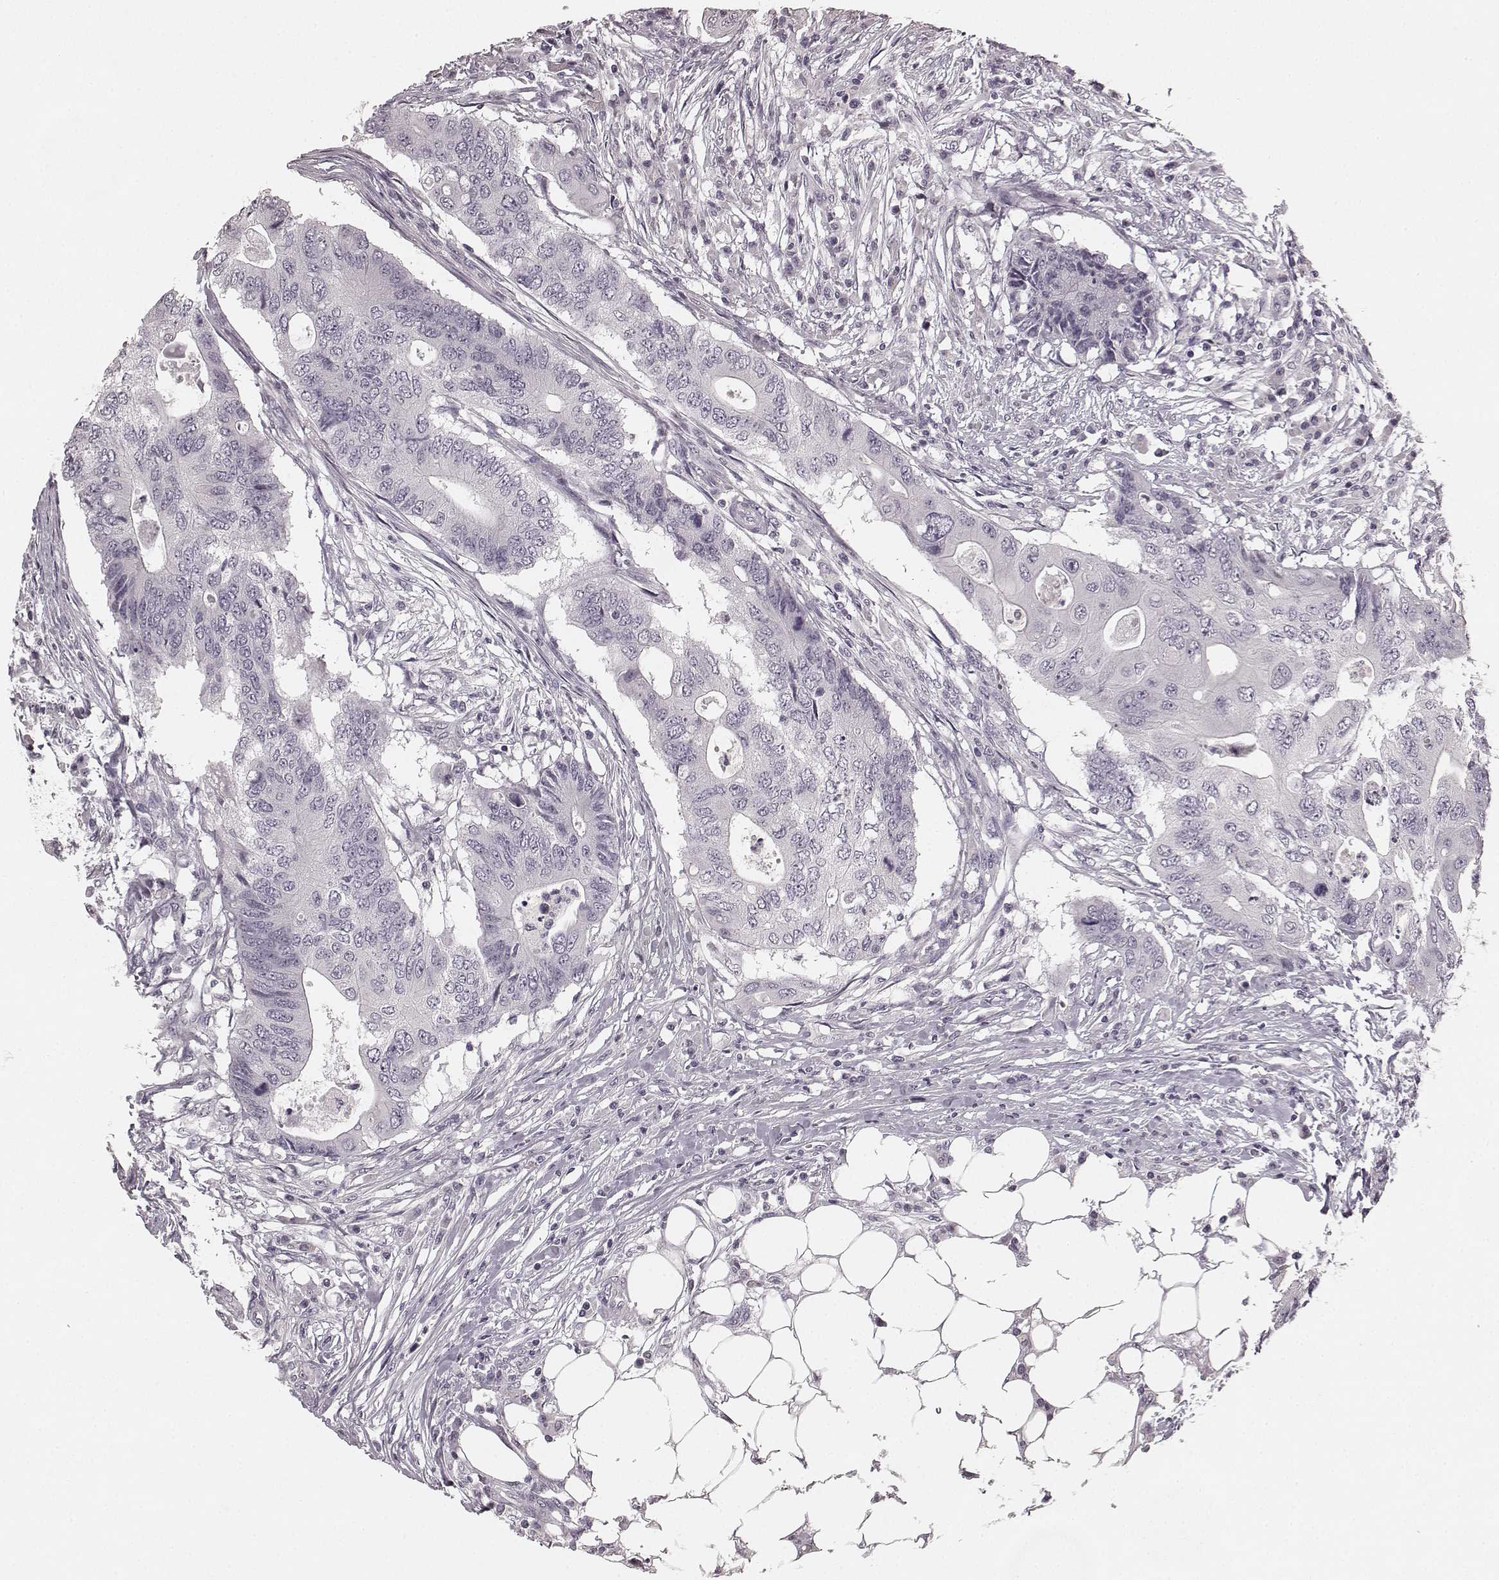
{"staining": {"intensity": "negative", "quantity": "none", "location": "none"}, "tissue": "colorectal cancer", "cell_type": "Tumor cells", "image_type": "cancer", "snomed": [{"axis": "morphology", "description": "Adenocarcinoma, NOS"}, {"axis": "topography", "description": "Colon"}], "caption": "This is an immunohistochemistry (IHC) image of human colorectal adenocarcinoma. There is no positivity in tumor cells.", "gene": "RIT2", "patient": {"sex": "male", "age": 71}}